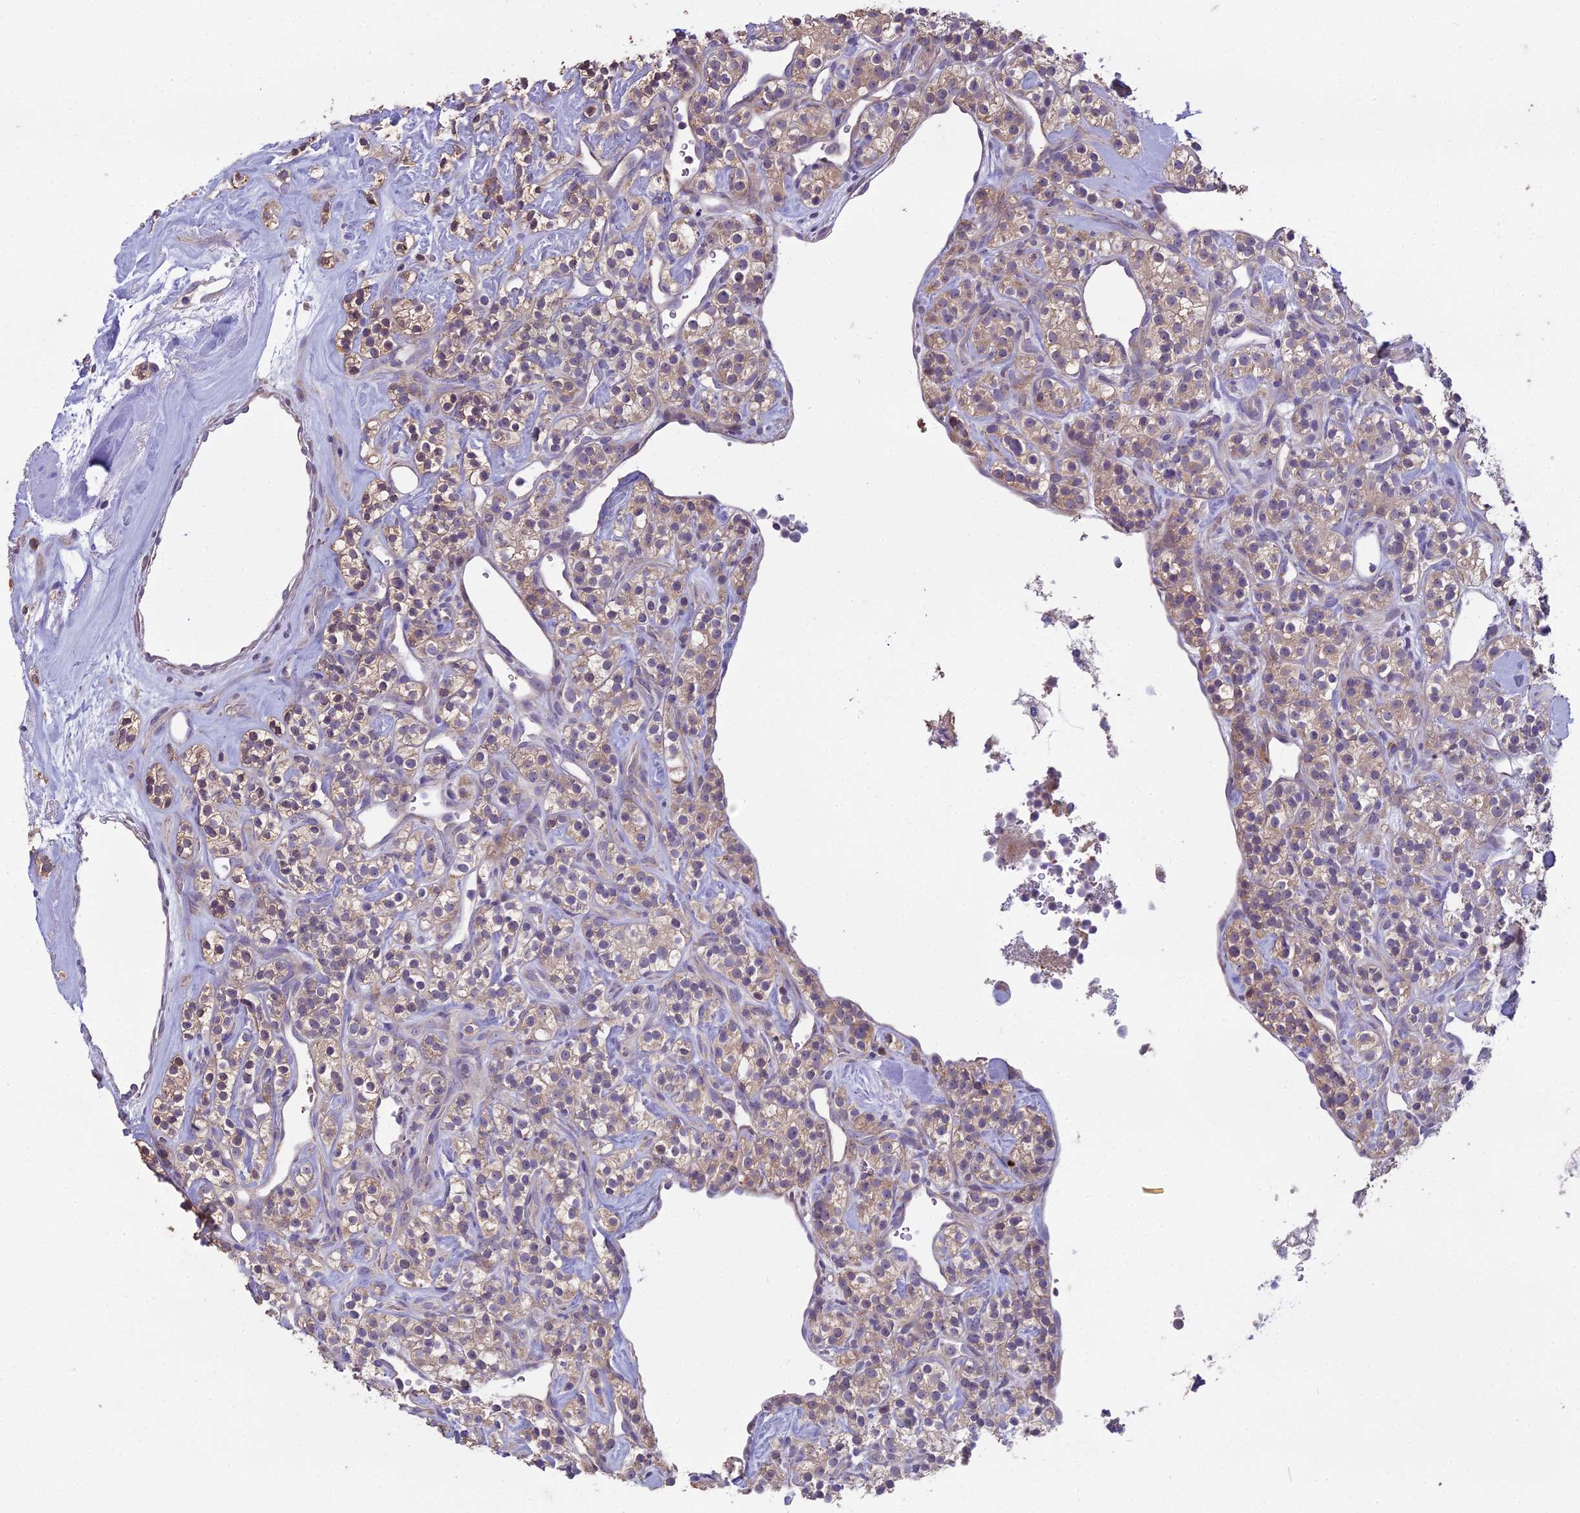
{"staining": {"intensity": "weak", "quantity": ">75%", "location": "cytoplasmic/membranous"}, "tissue": "renal cancer", "cell_type": "Tumor cells", "image_type": "cancer", "snomed": [{"axis": "morphology", "description": "Adenocarcinoma, NOS"}, {"axis": "topography", "description": "Kidney"}], "caption": "High-power microscopy captured an immunohistochemistry micrograph of renal cancer (adenocarcinoma), revealing weak cytoplasmic/membranous staining in approximately >75% of tumor cells.", "gene": "DUS2", "patient": {"sex": "male", "age": 77}}